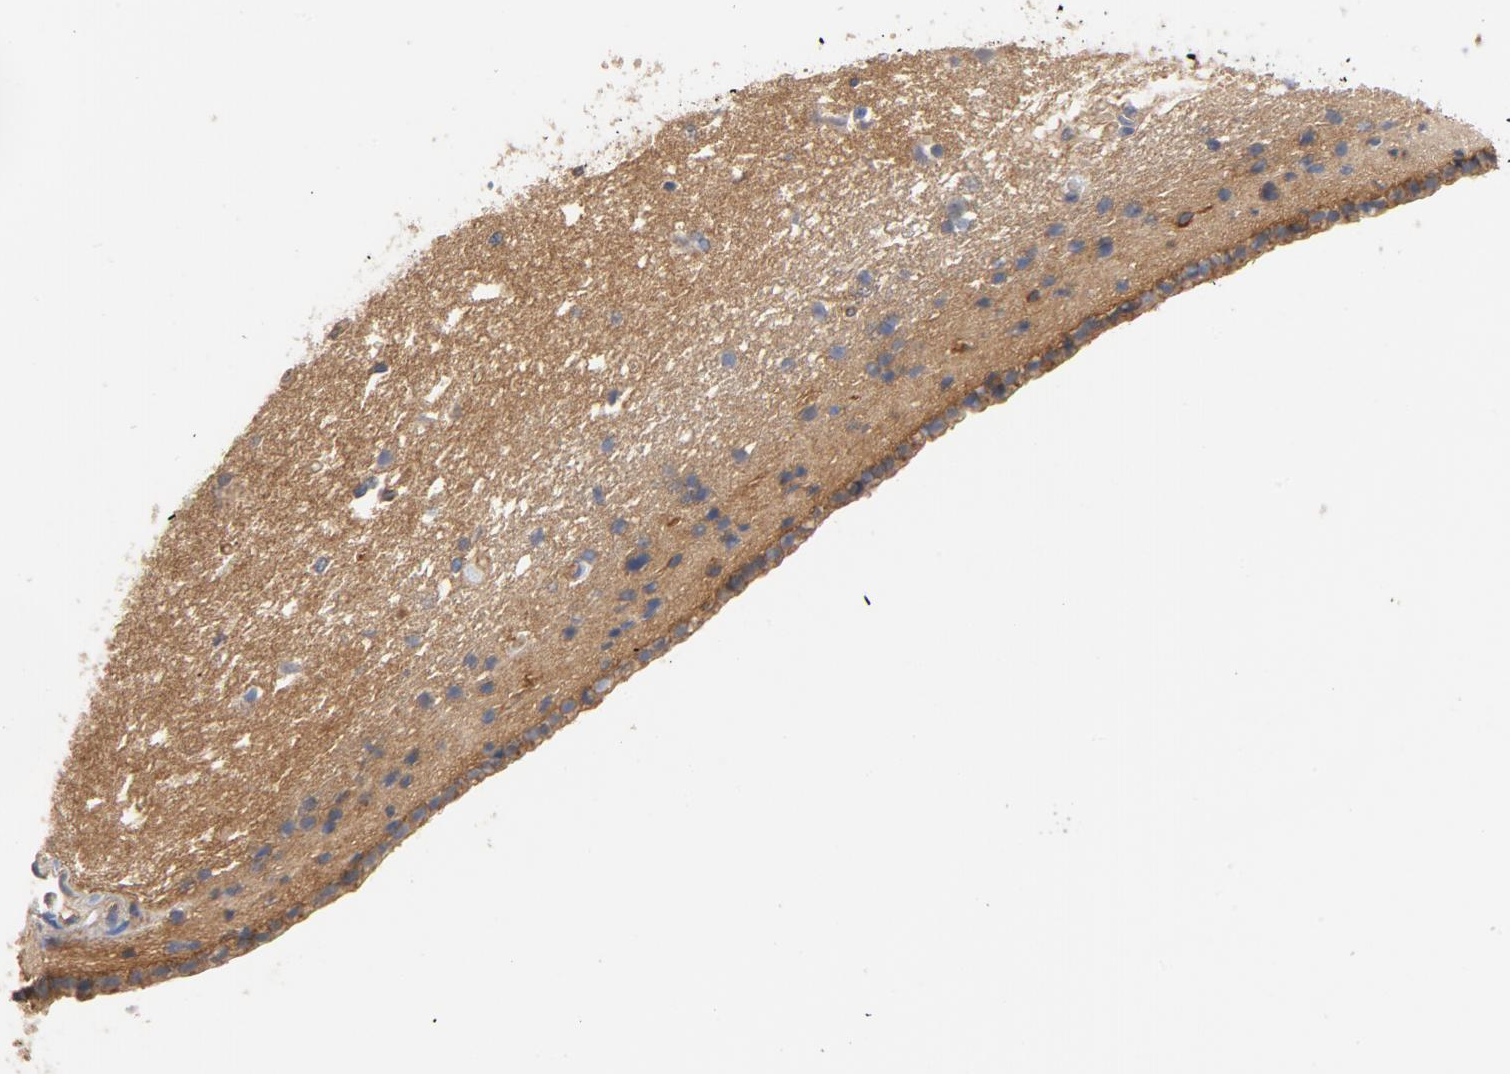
{"staining": {"intensity": "weak", "quantity": "<25%", "location": "cytoplasmic/membranous"}, "tissue": "caudate", "cell_type": "Glial cells", "image_type": "normal", "snomed": [{"axis": "morphology", "description": "Normal tissue, NOS"}, {"axis": "topography", "description": "Lateral ventricle wall"}], "caption": "Histopathology image shows no significant protein expression in glial cells of unremarkable caudate.", "gene": "SRC", "patient": {"sex": "female", "age": 19}}